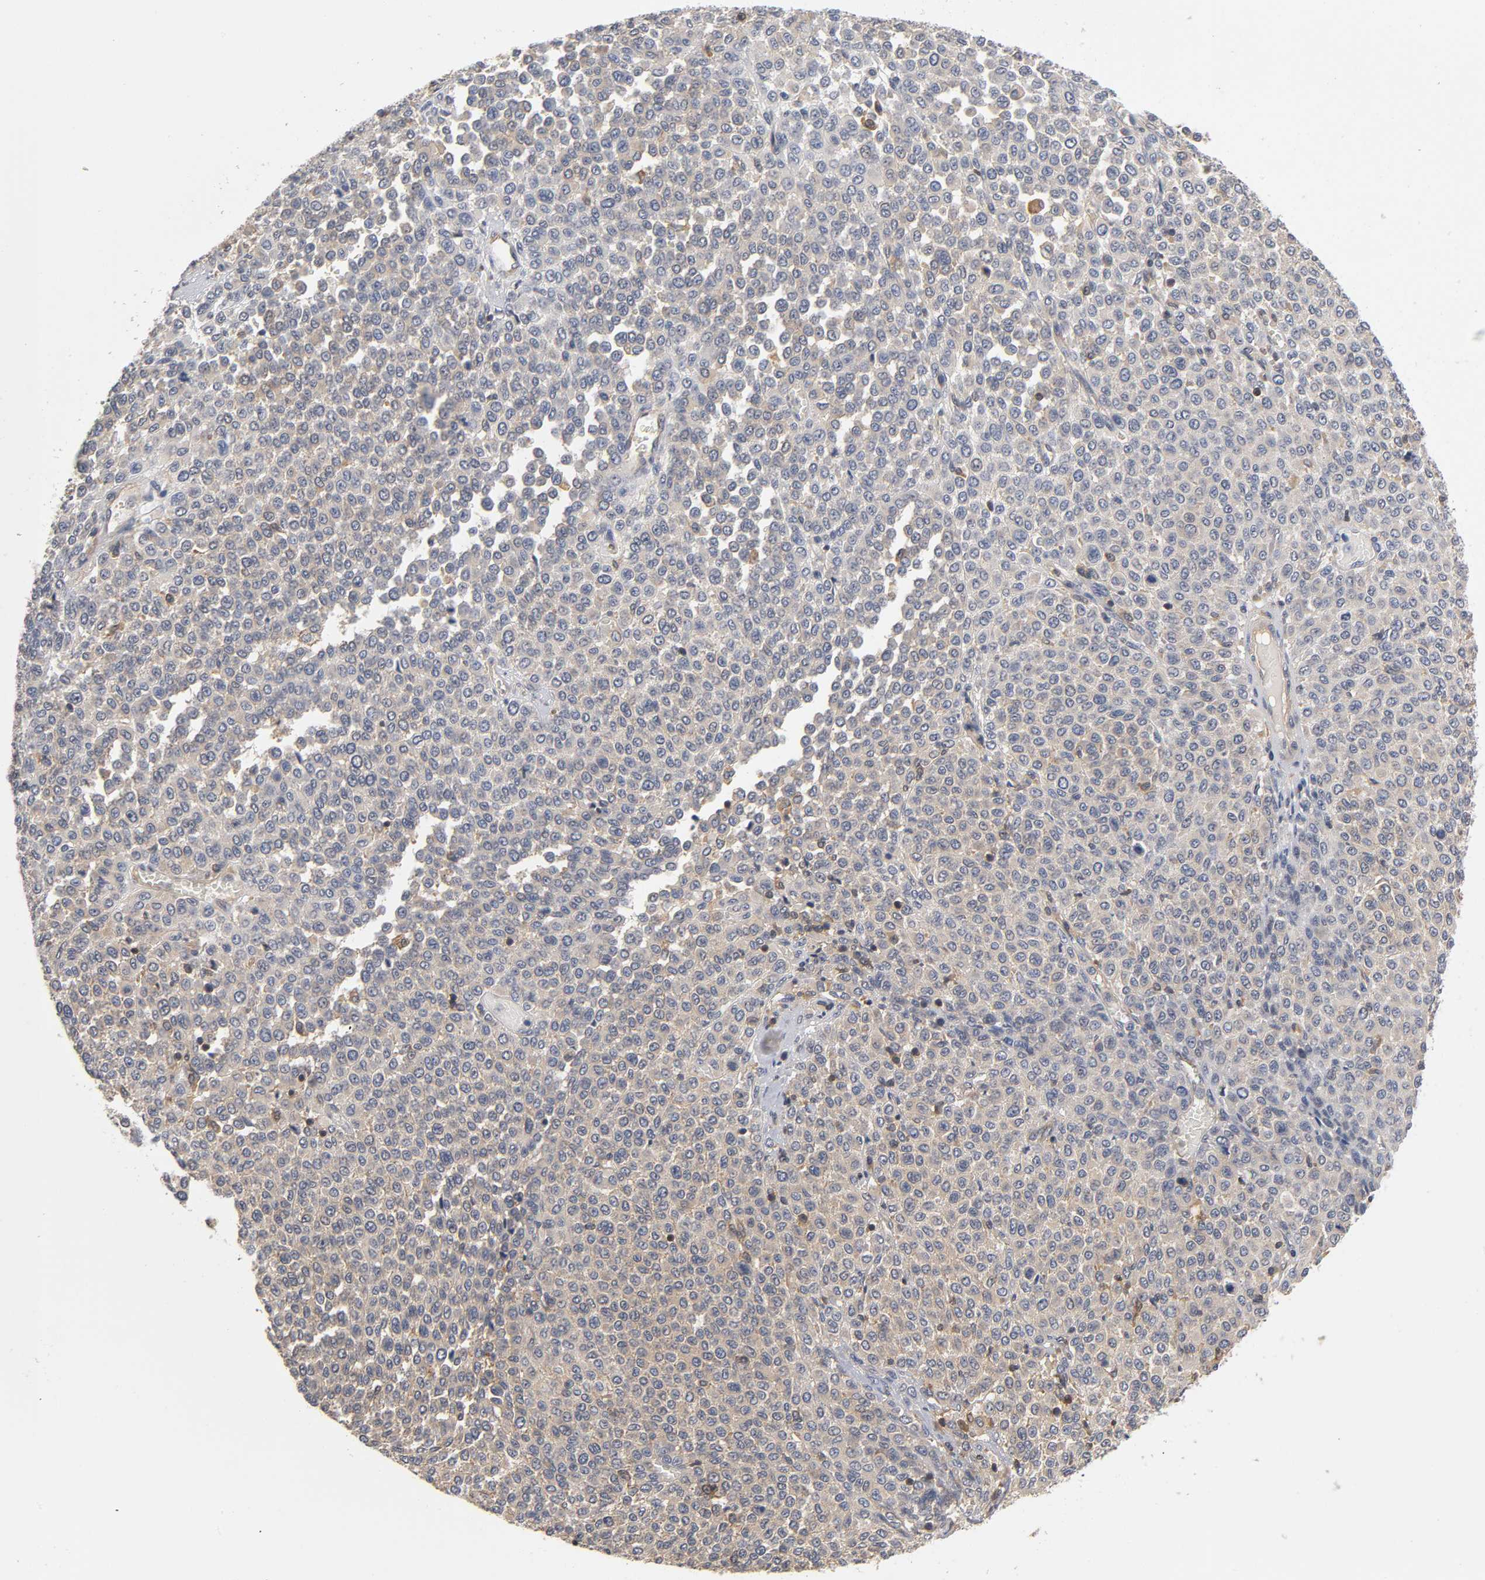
{"staining": {"intensity": "moderate", "quantity": "25%-75%", "location": "cytoplasmic/membranous"}, "tissue": "melanoma", "cell_type": "Tumor cells", "image_type": "cancer", "snomed": [{"axis": "morphology", "description": "Malignant melanoma, Metastatic site"}, {"axis": "topography", "description": "Pancreas"}], "caption": "There is medium levels of moderate cytoplasmic/membranous staining in tumor cells of malignant melanoma (metastatic site), as demonstrated by immunohistochemical staining (brown color).", "gene": "ACTR2", "patient": {"sex": "female", "age": 30}}